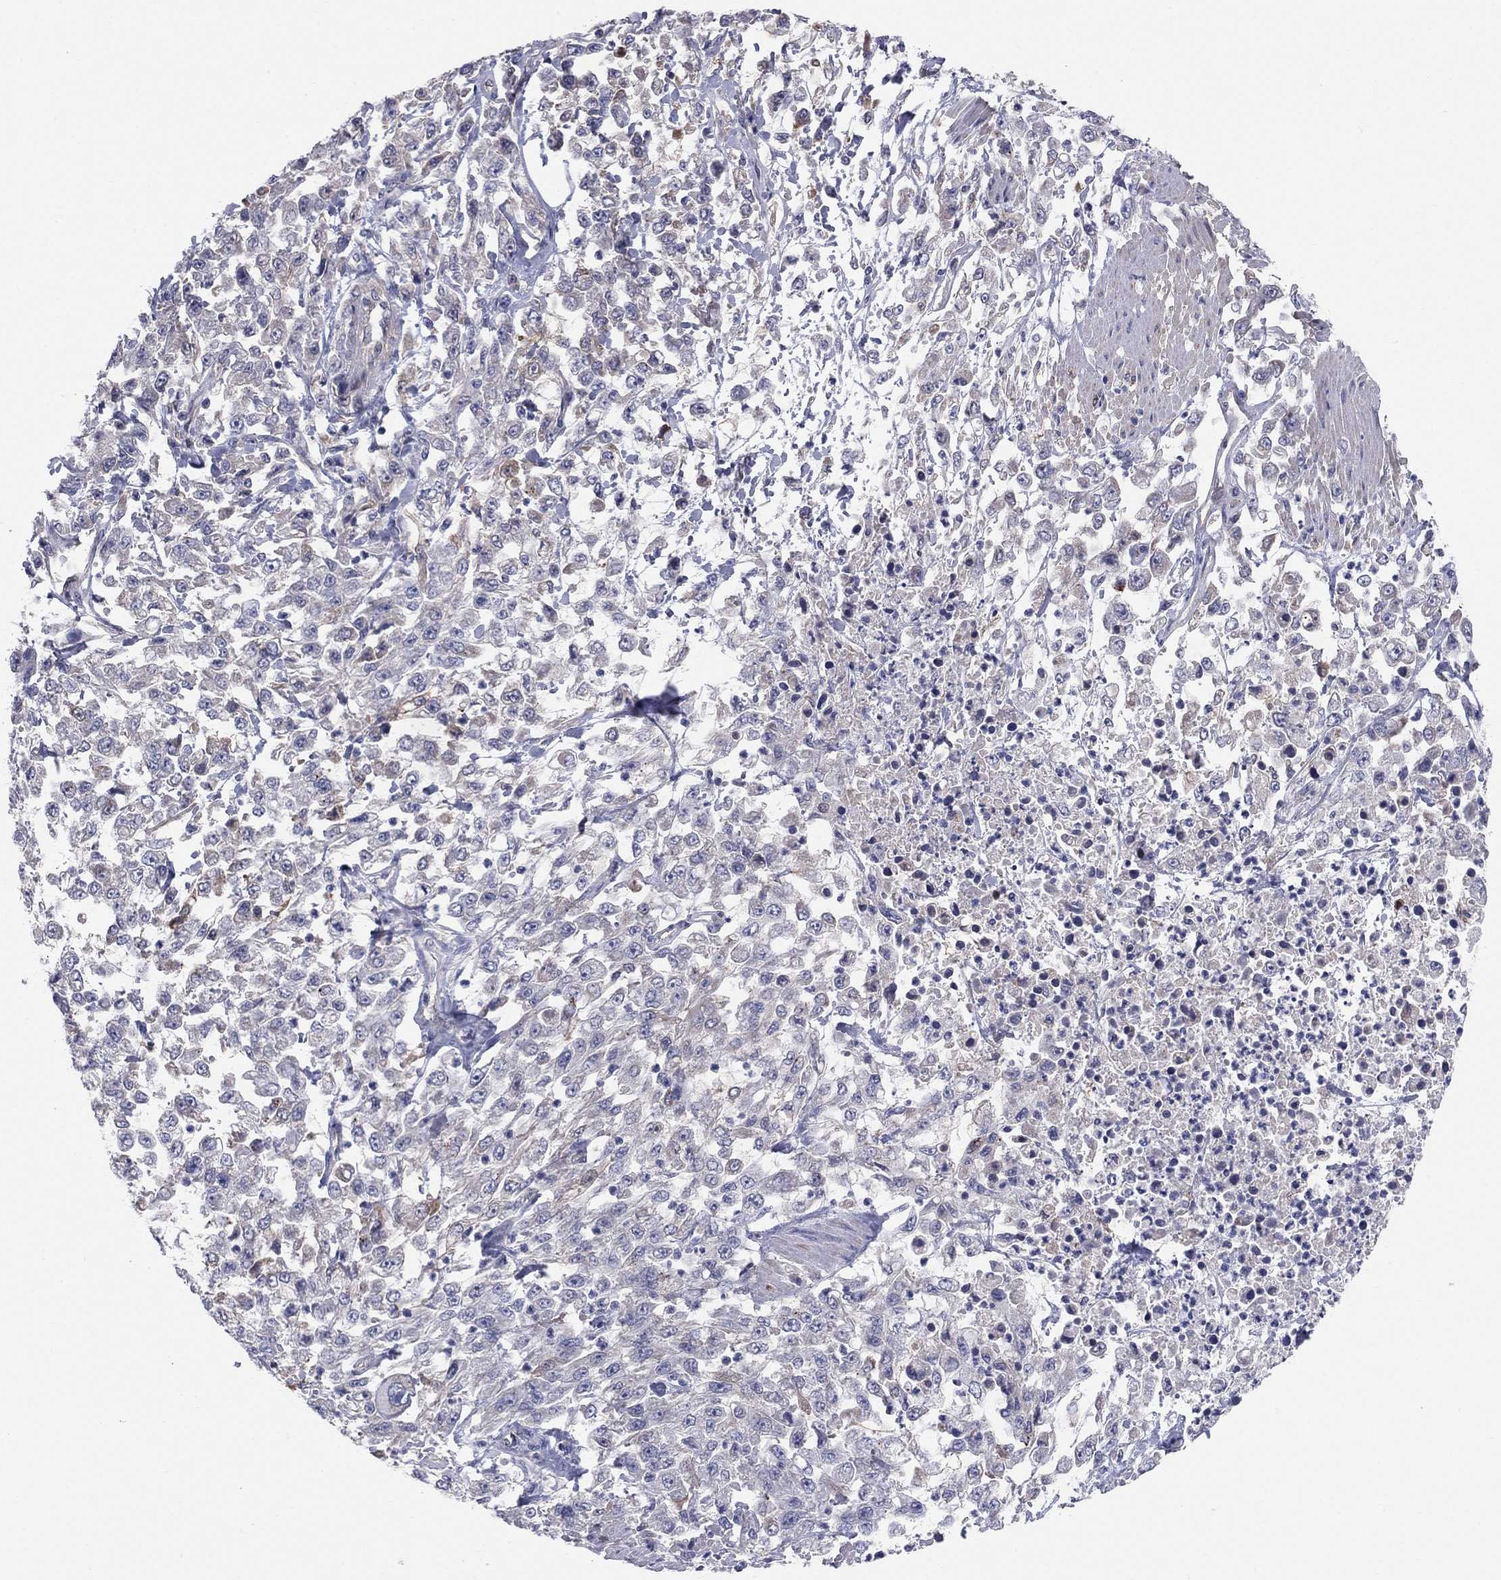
{"staining": {"intensity": "negative", "quantity": "none", "location": "none"}, "tissue": "urothelial cancer", "cell_type": "Tumor cells", "image_type": "cancer", "snomed": [{"axis": "morphology", "description": "Urothelial carcinoma, High grade"}, {"axis": "topography", "description": "Urinary bladder"}], "caption": "Immunohistochemical staining of urothelial cancer displays no significant positivity in tumor cells. The staining was performed using DAB to visualize the protein expression in brown, while the nuclei were stained in blue with hematoxylin (Magnification: 20x).", "gene": "EMP2", "patient": {"sex": "male", "age": 46}}